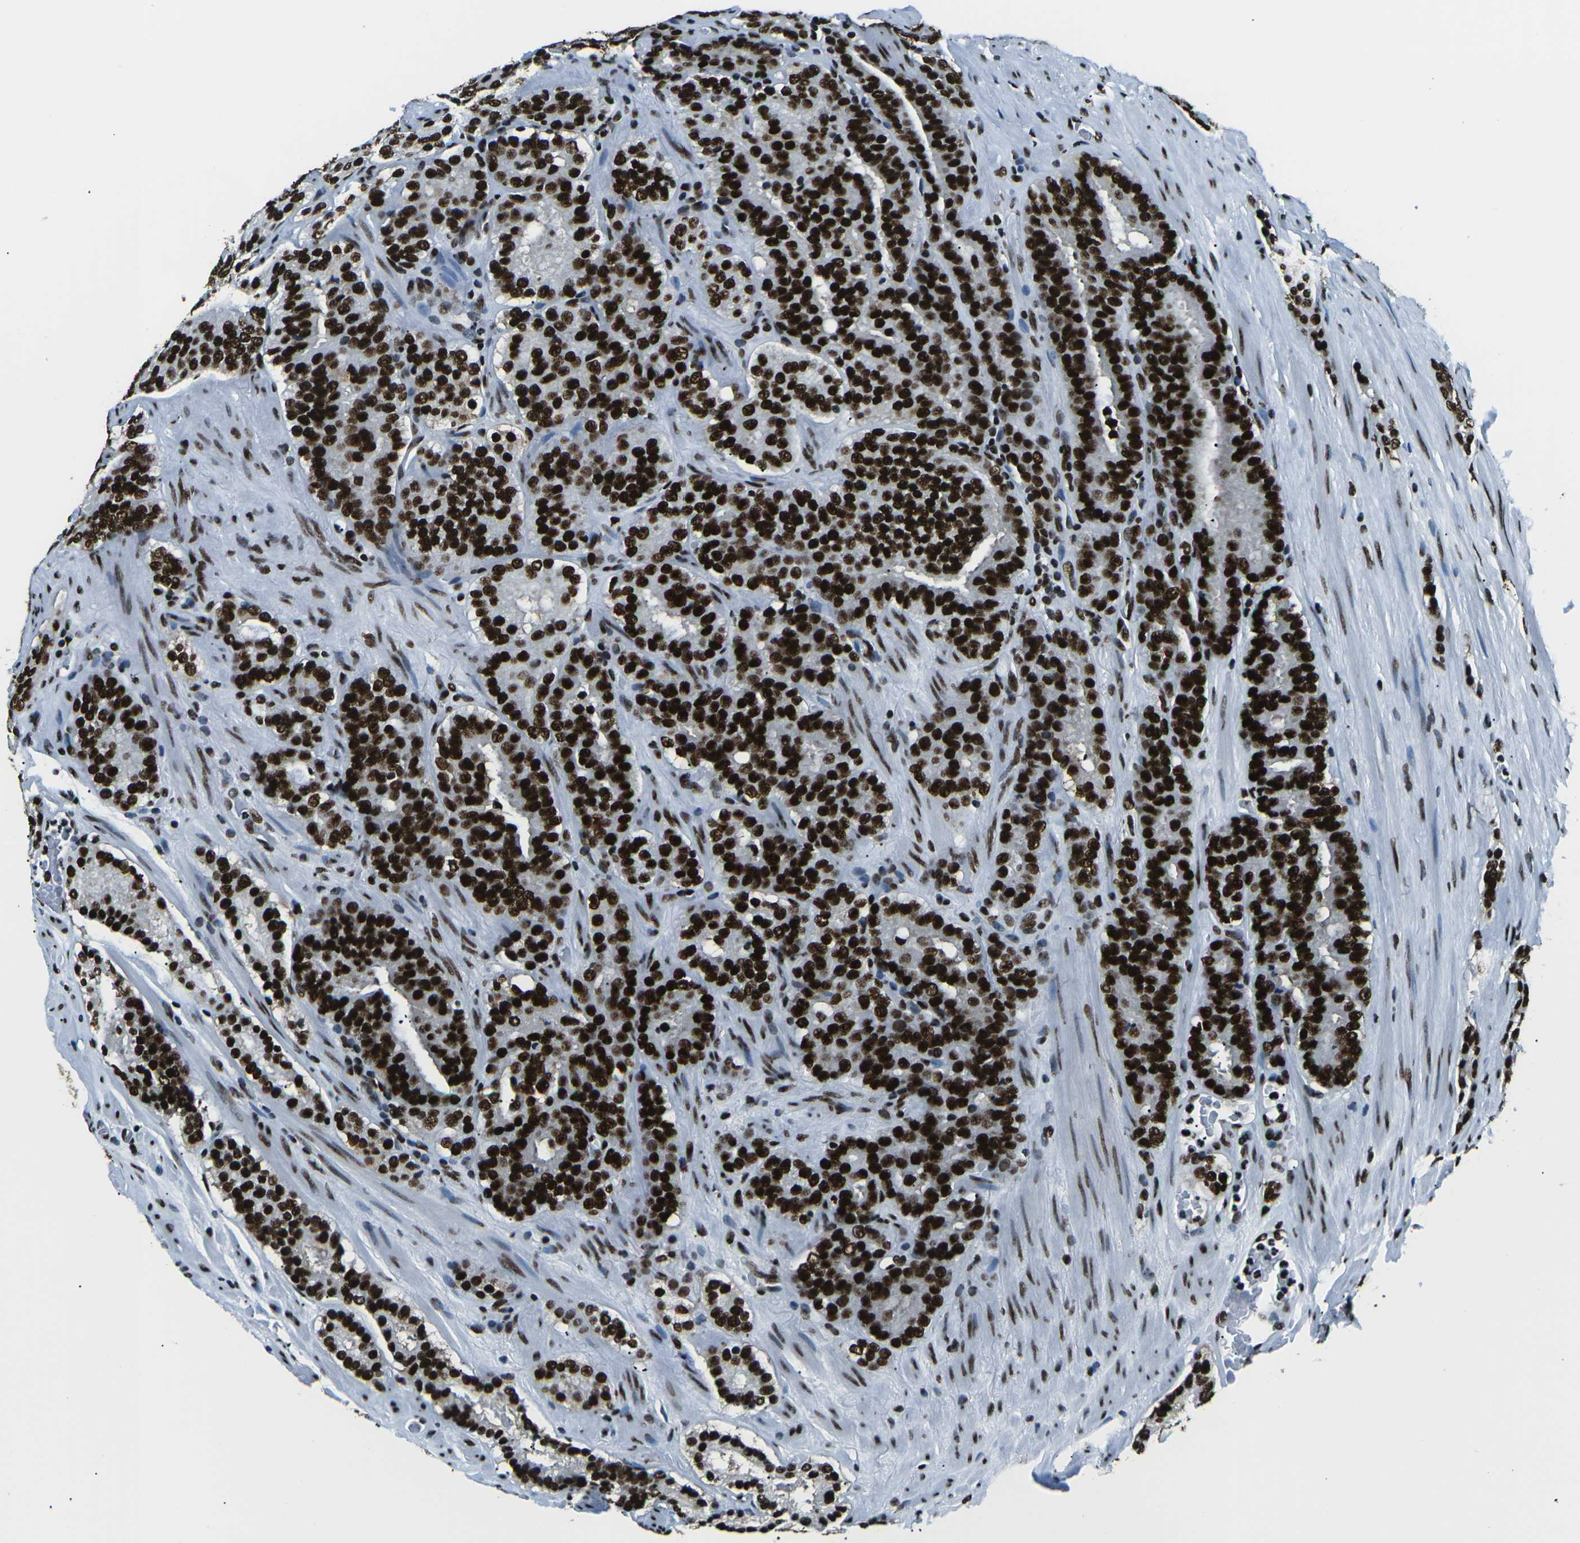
{"staining": {"intensity": "strong", "quantity": ">75%", "location": "nuclear"}, "tissue": "prostate cancer", "cell_type": "Tumor cells", "image_type": "cancer", "snomed": [{"axis": "morphology", "description": "Adenocarcinoma, Low grade"}, {"axis": "topography", "description": "Prostate"}], "caption": "High-magnification brightfield microscopy of prostate cancer (adenocarcinoma (low-grade)) stained with DAB (brown) and counterstained with hematoxylin (blue). tumor cells exhibit strong nuclear staining is seen in approximately>75% of cells.", "gene": "HNRNPL", "patient": {"sex": "male", "age": 69}}